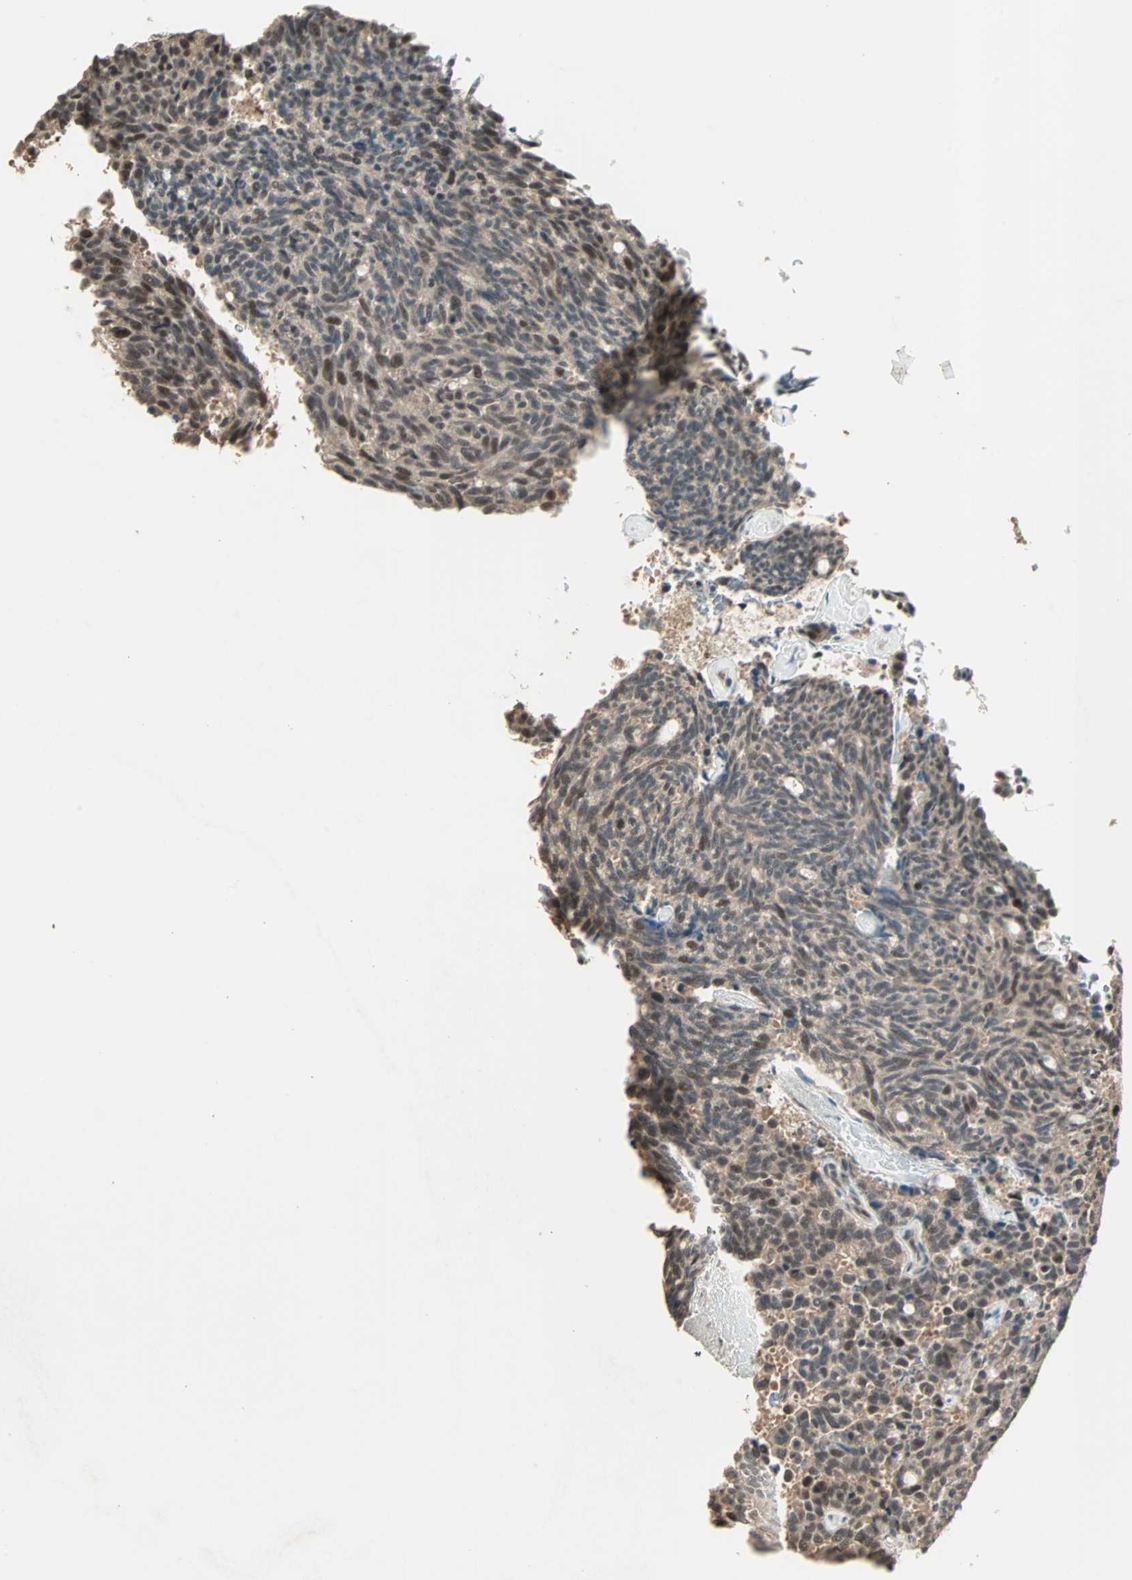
{"staining": {"intensity": "moderate", "quantity": "<25%", "location": "nuclear"}, "tissue": "carcinoid", "cell_type": "Tumor cells", "image_type": "cancer", "snomed": [{"axis": "morphology", "description": "Carcinoid, malignant, NOS"}, {"axis": "topography", "description": "Pancreas"}], "caption": "Human carcinoid stained with a protein marker shows moderate staining in tumor cells.", "gene": "ZNF701", "patient": {"sex": "female", "age": 54}}